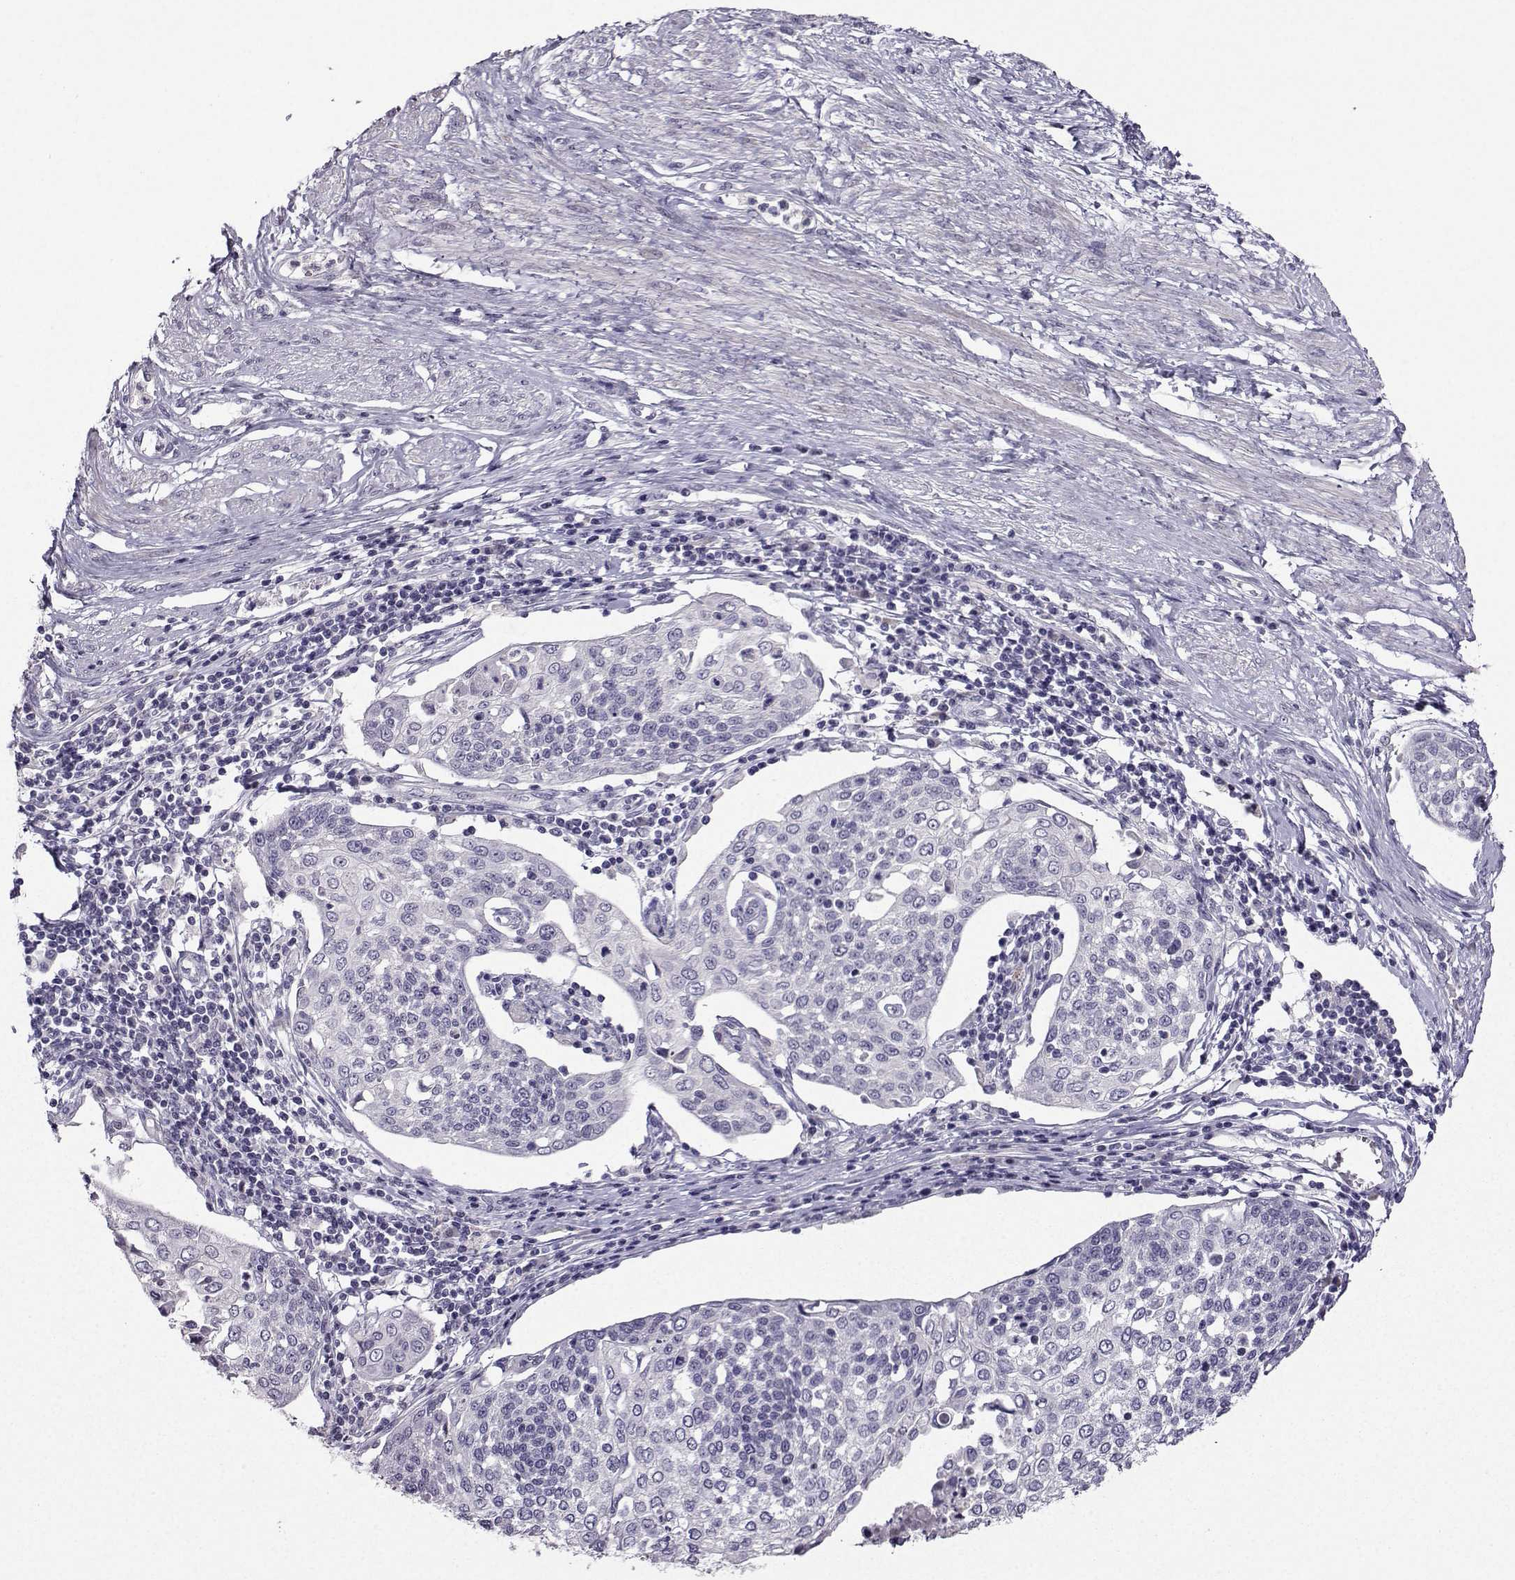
{"staining": {"intensity": "negative", "quantity": "none", "location": "none"}, "tissue": "cervical cancer", "cell_type": "Tumor cells", "image_type": "cancer", "snomed": [{"axis": "morphology", "description": "Squamous cell carcinoma, NOS"}, {"axis": "topography", "description": "Cervix"}], "caption": "An image of human cervical cancer (squamous cell carcinoma) is negative for staining in tumor cells. (DAB IHC, high magnification).", "gene": "CRYBB1", "patient": {"sex": "female", "age": 34}}